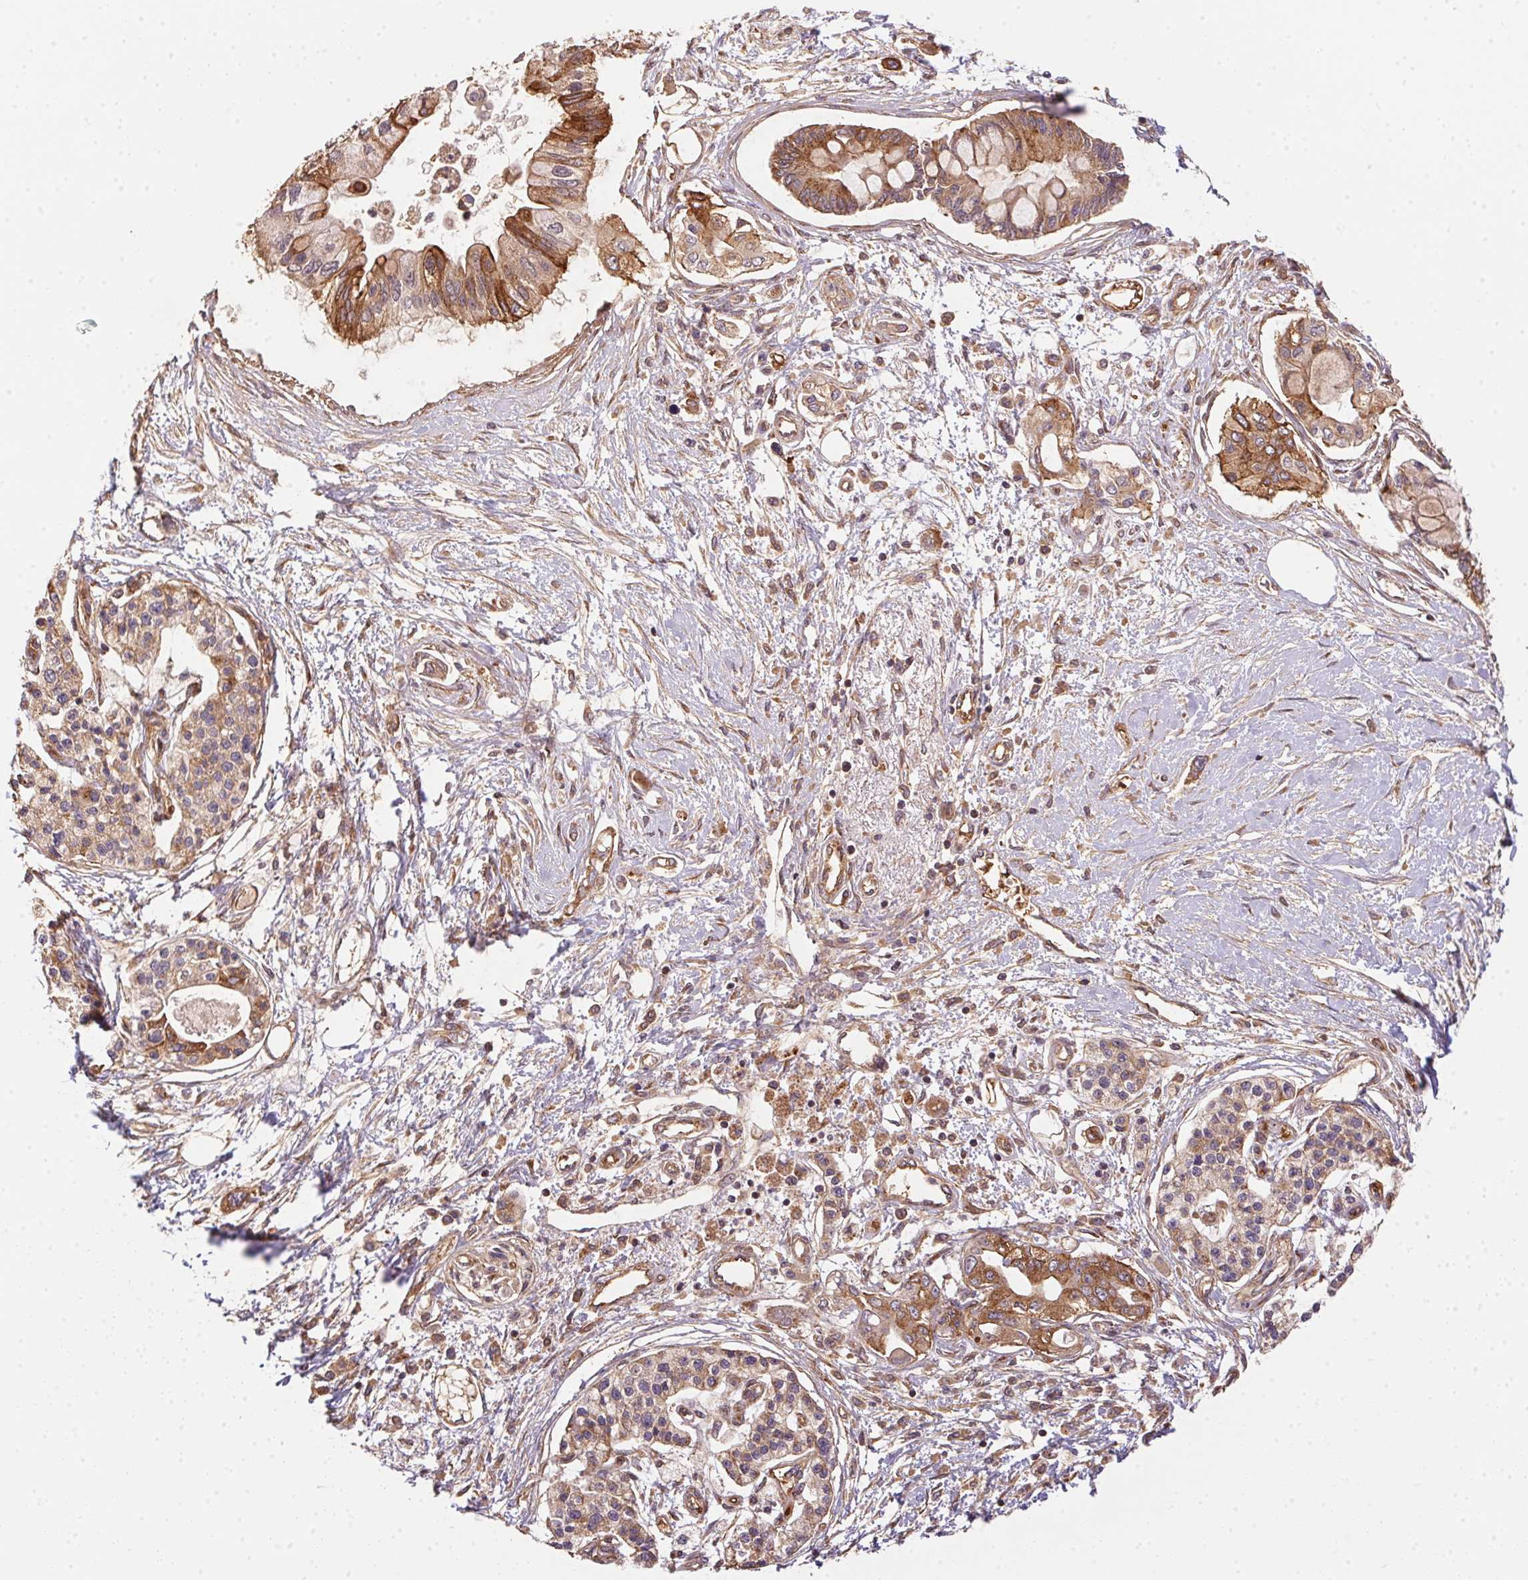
{"staining": {"intensity": "moderate", "quantity": ">75%", "location": "cytoplasmic/membranous"}, "tissue": "pancreatic cancer", "cell_type": "Tumor cells", "image_type": "cancer", "snomed": [{"axis": "morphology", "description": "Adenocarcinoma, NOS"}, {"axis": "topography", "description": "Pancreas"}], "caption": "Adenocarcinoma (pancreatic) was stained to show a protein in brown. There is medium levels of moderate cytoplasmic/membranous expression in about >75% of tumor cells. (DAB (3,3'-diaminobenzidine) IHC with brightfield microscopy, high magnification).", "gene": "USE1", "patient": {"sex": "female", "age": 77}}